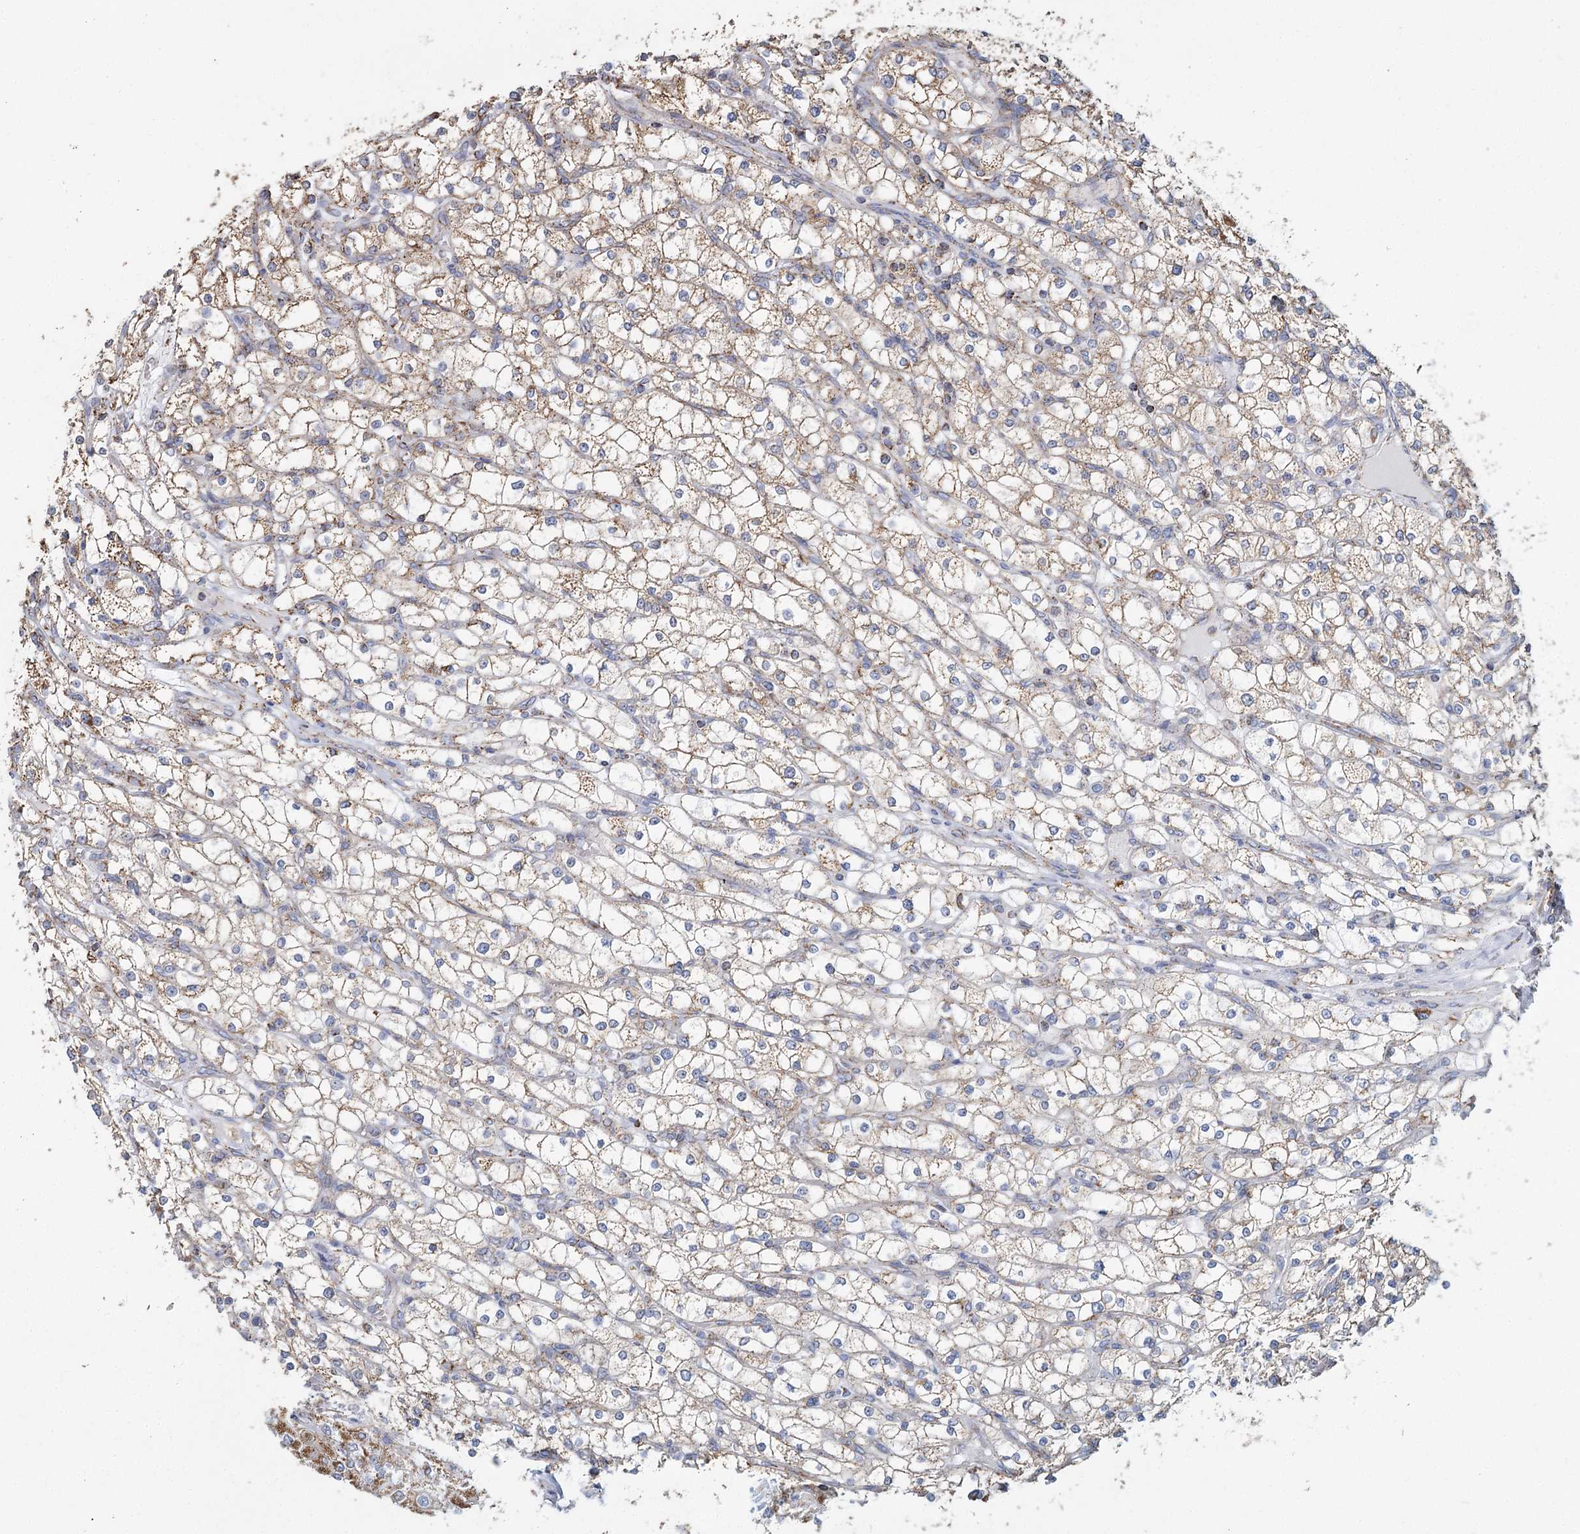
{"staining": {"intensity": "weak", "quantity": ">75%", "location": "cytoplasmic/membranous"}, "tissue": "renal cancer", "cell_type": "Tumor cells", "image_type": "cancer", "snomed": [{"axis": "morphology", "description": "Adenocarcinoma, NOS"}, {"axis": "topography", "description": "Kidney"}], "caption": "Renal cancer (adenocarcinoma) tissue shows weak cytoplasmic/membranous positivity in about >75% of tumor cells, visualized by immunohistochemistry.", "gene": "MRPL44", "patient": {"sex": "male", "age": 80}}